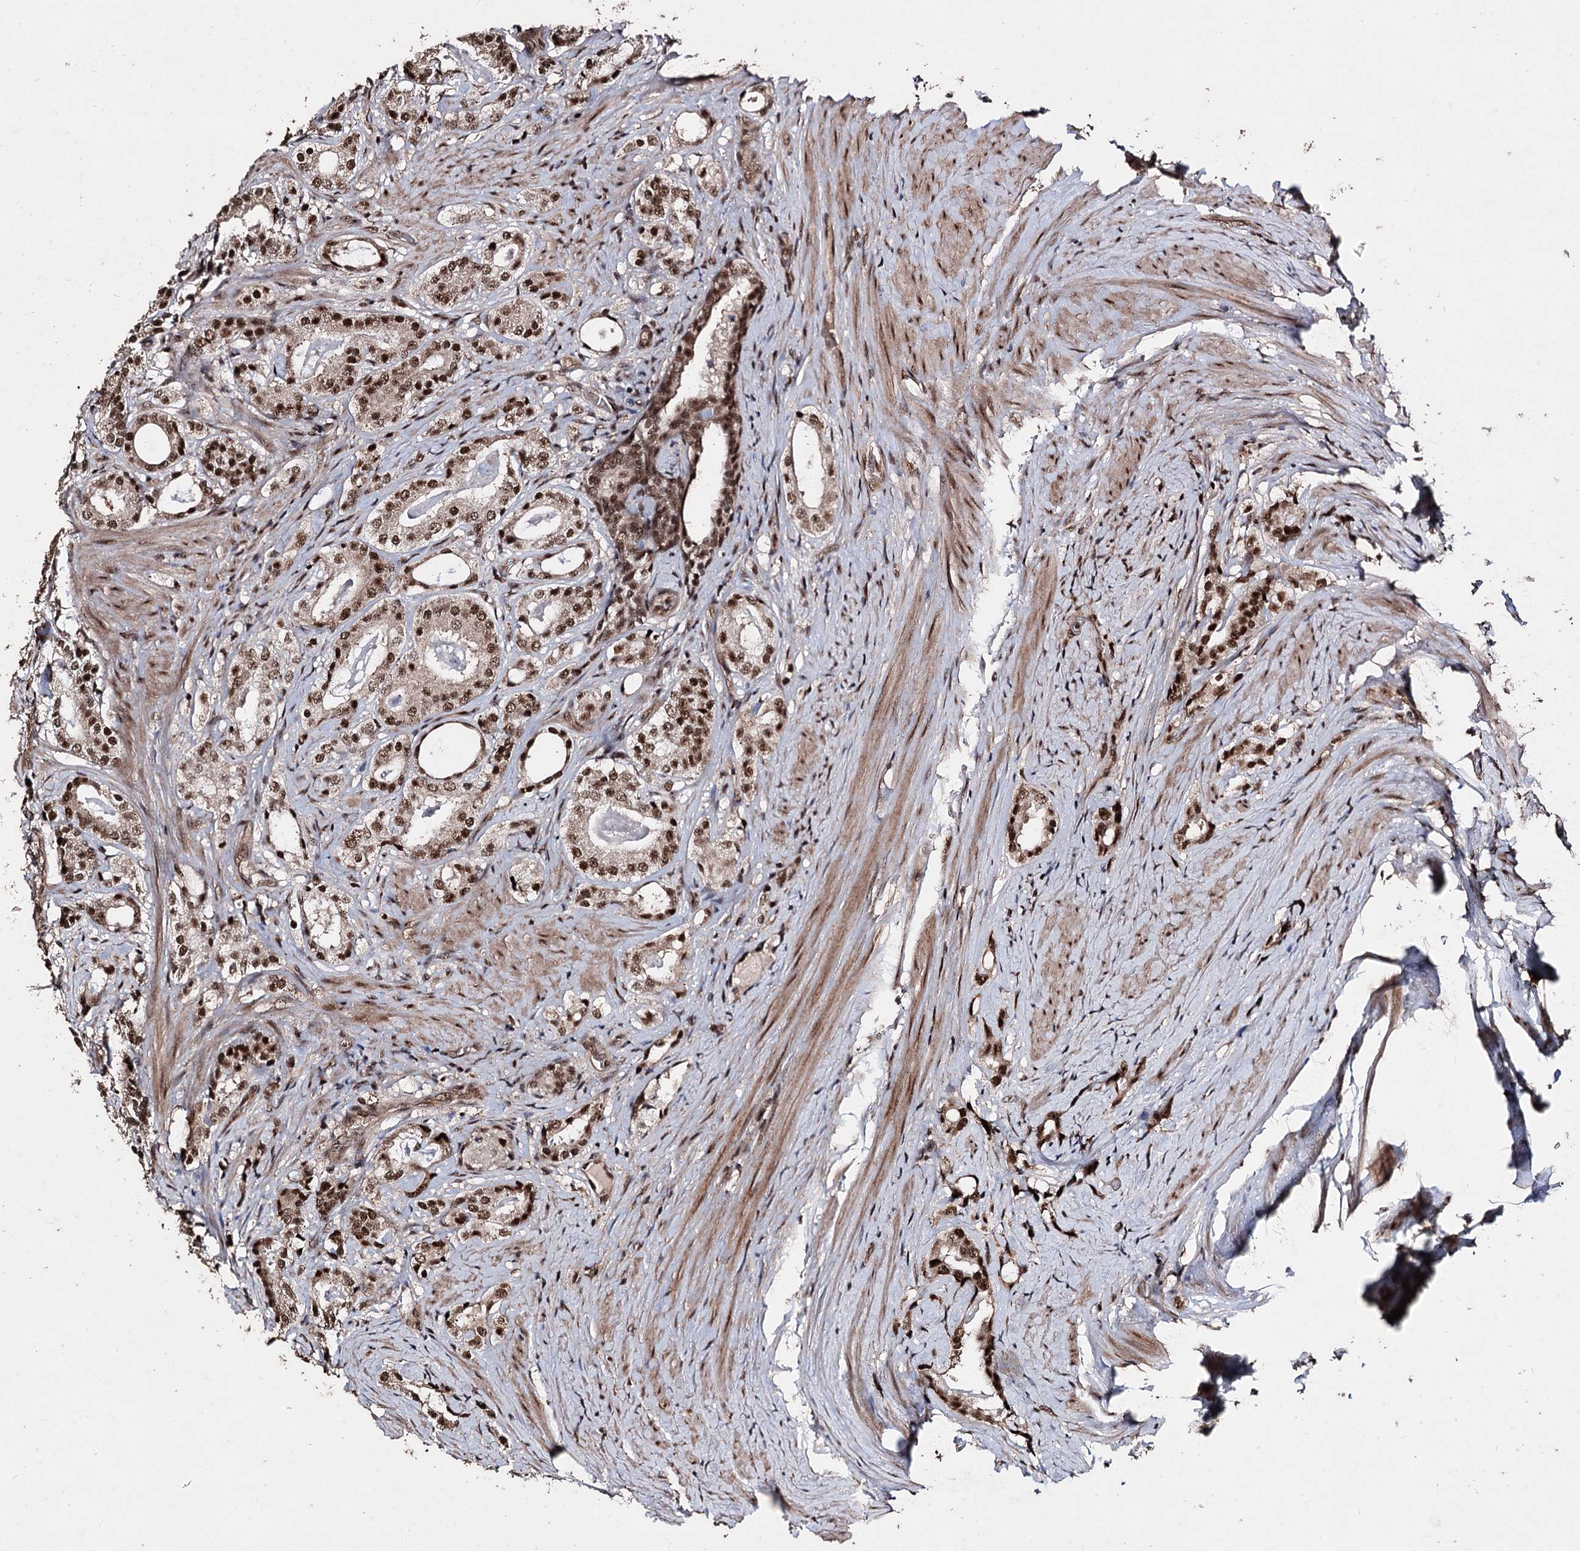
{"staining": {"intensity": "moderate", "quantity": ">75%", "location": "nuclear"}, "tissue": "prostate cancer", "cell_type": "Tumor cells", "image_type": "cancer", "snomed": [{"axis": "morphology", "description": "Adenocarcinoma, High grade"}, {"axis": "topography", "description": "Prostate"}], "caption": "Protein expression analysis of human prostate high-grade adenocarcinoma reveals moderate nuclear staining in about >75% of tumor cells.", "gene": "U2SURP", "patient": {"sex": "male", "age": 63}}